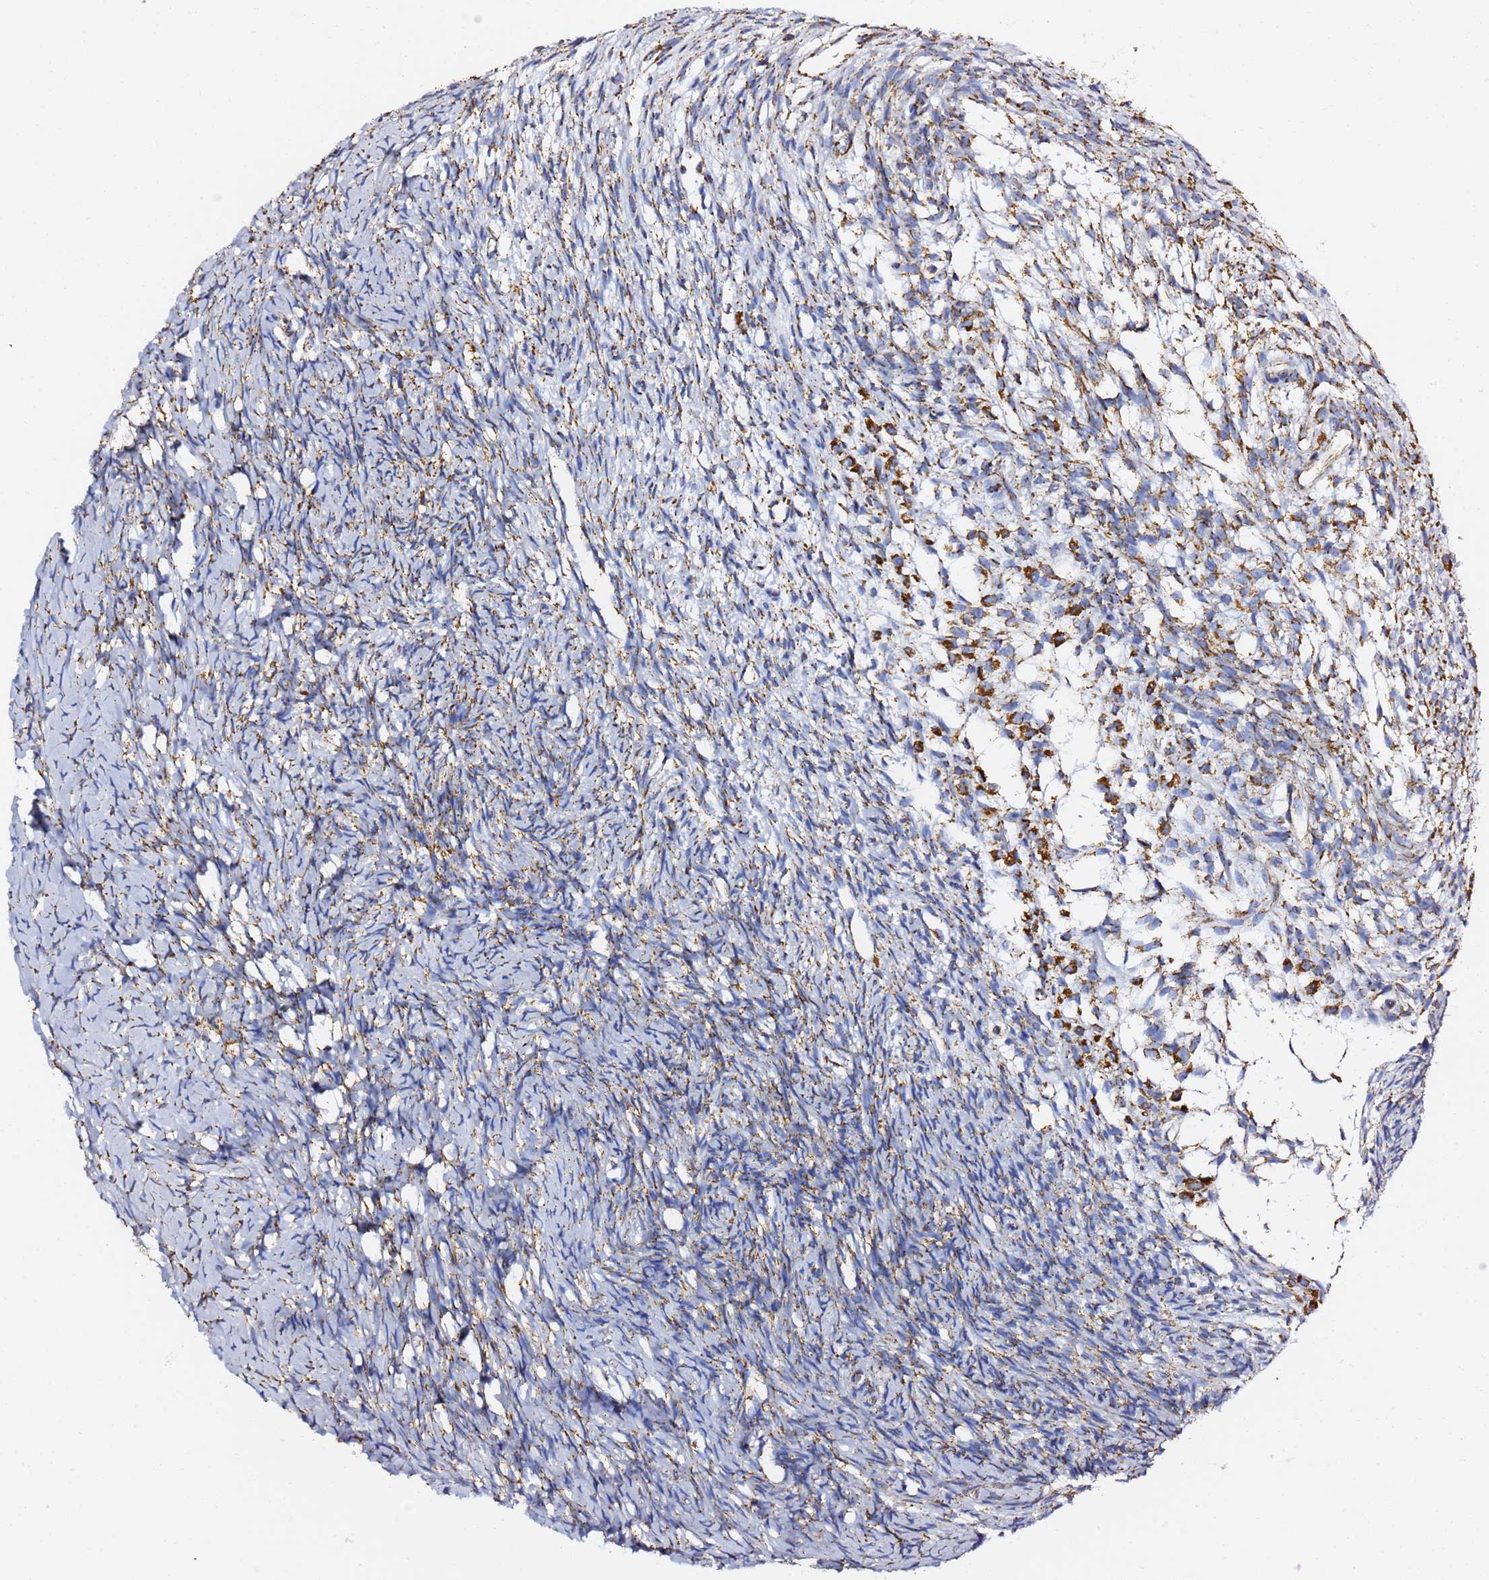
{"staining": {"intensity": "moderate", "quantity": ">75%", "location": "cytoplasmic/membranous"}, "tissue": "ovary", "cell_type": "Ovarian stroma cells", "image_type": "normal", "snomed": [{"axis": "morphology", "description": "Normal tissue, NOS"}, {"axis": "topography", "description": "Ovary"}], "caption": "Protein staining of normal ovary exhibits moderate cytoplasmic/membranous positivity in approximately >75% of ovarian stroma cells. The protein of interest is shown in brown color, while the nuclei are stained blue.", "gene": "PHB2", "patient": {"sex": "female", "age": 39}}